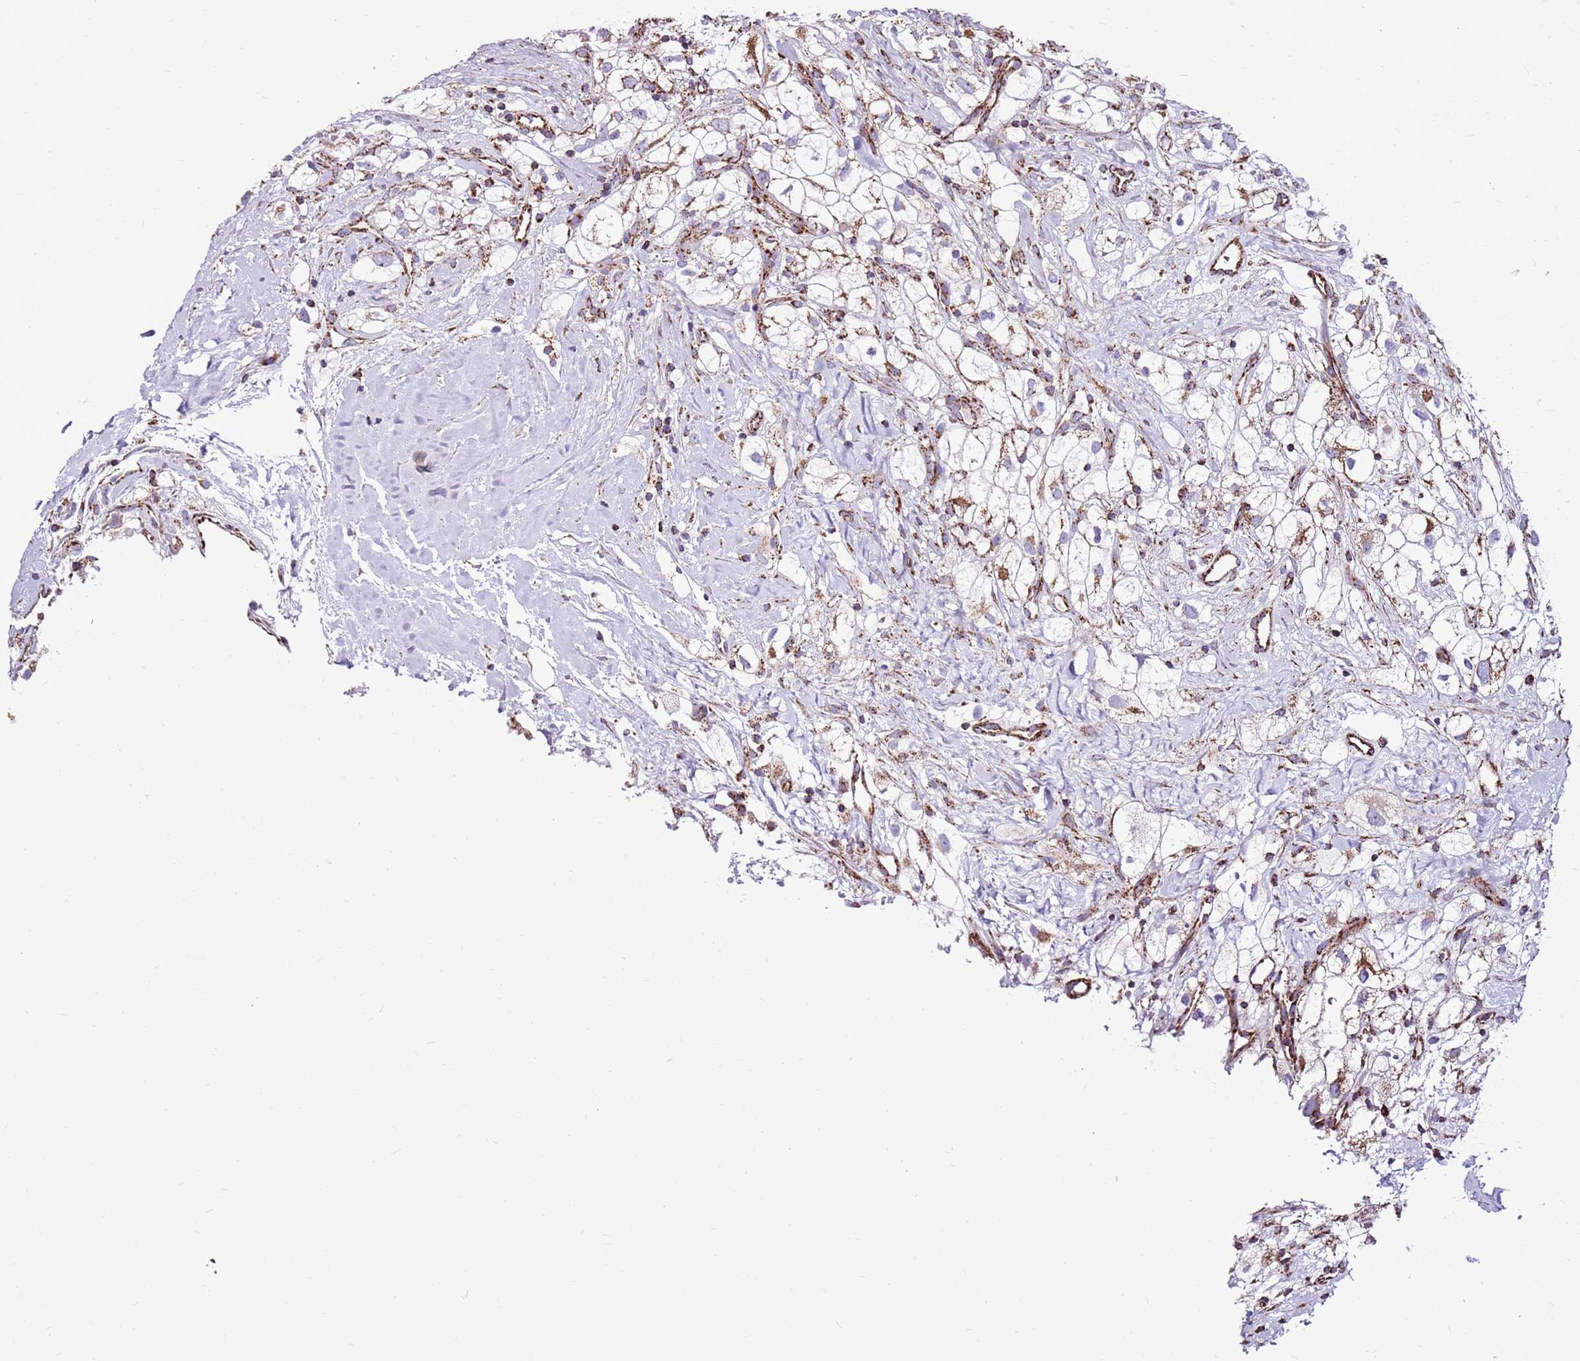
{"staining": {"intensity": "moderate", "quantity": ">75%", "location": "cytoplasmic/membranous"}, "tissue": "renal cancer", "cell_type": "Tumor cells", "image_type": "cancer", "snomed": [{"axis": "morphology", "description": "Adenocarcinoma, NOS"}, {"axis": "topography", "description": "Kidney"}], "caption": "Immunohistochemistry micrograph of human adenocarcinoma (renal) stained for a protein (brown), which displays medium levels of moderate cytoplasmic/membranous positivity in approximately >75% of tumor cells.", "gene": "HECTD4", "patient": {"sex": "male", "age": 59}}